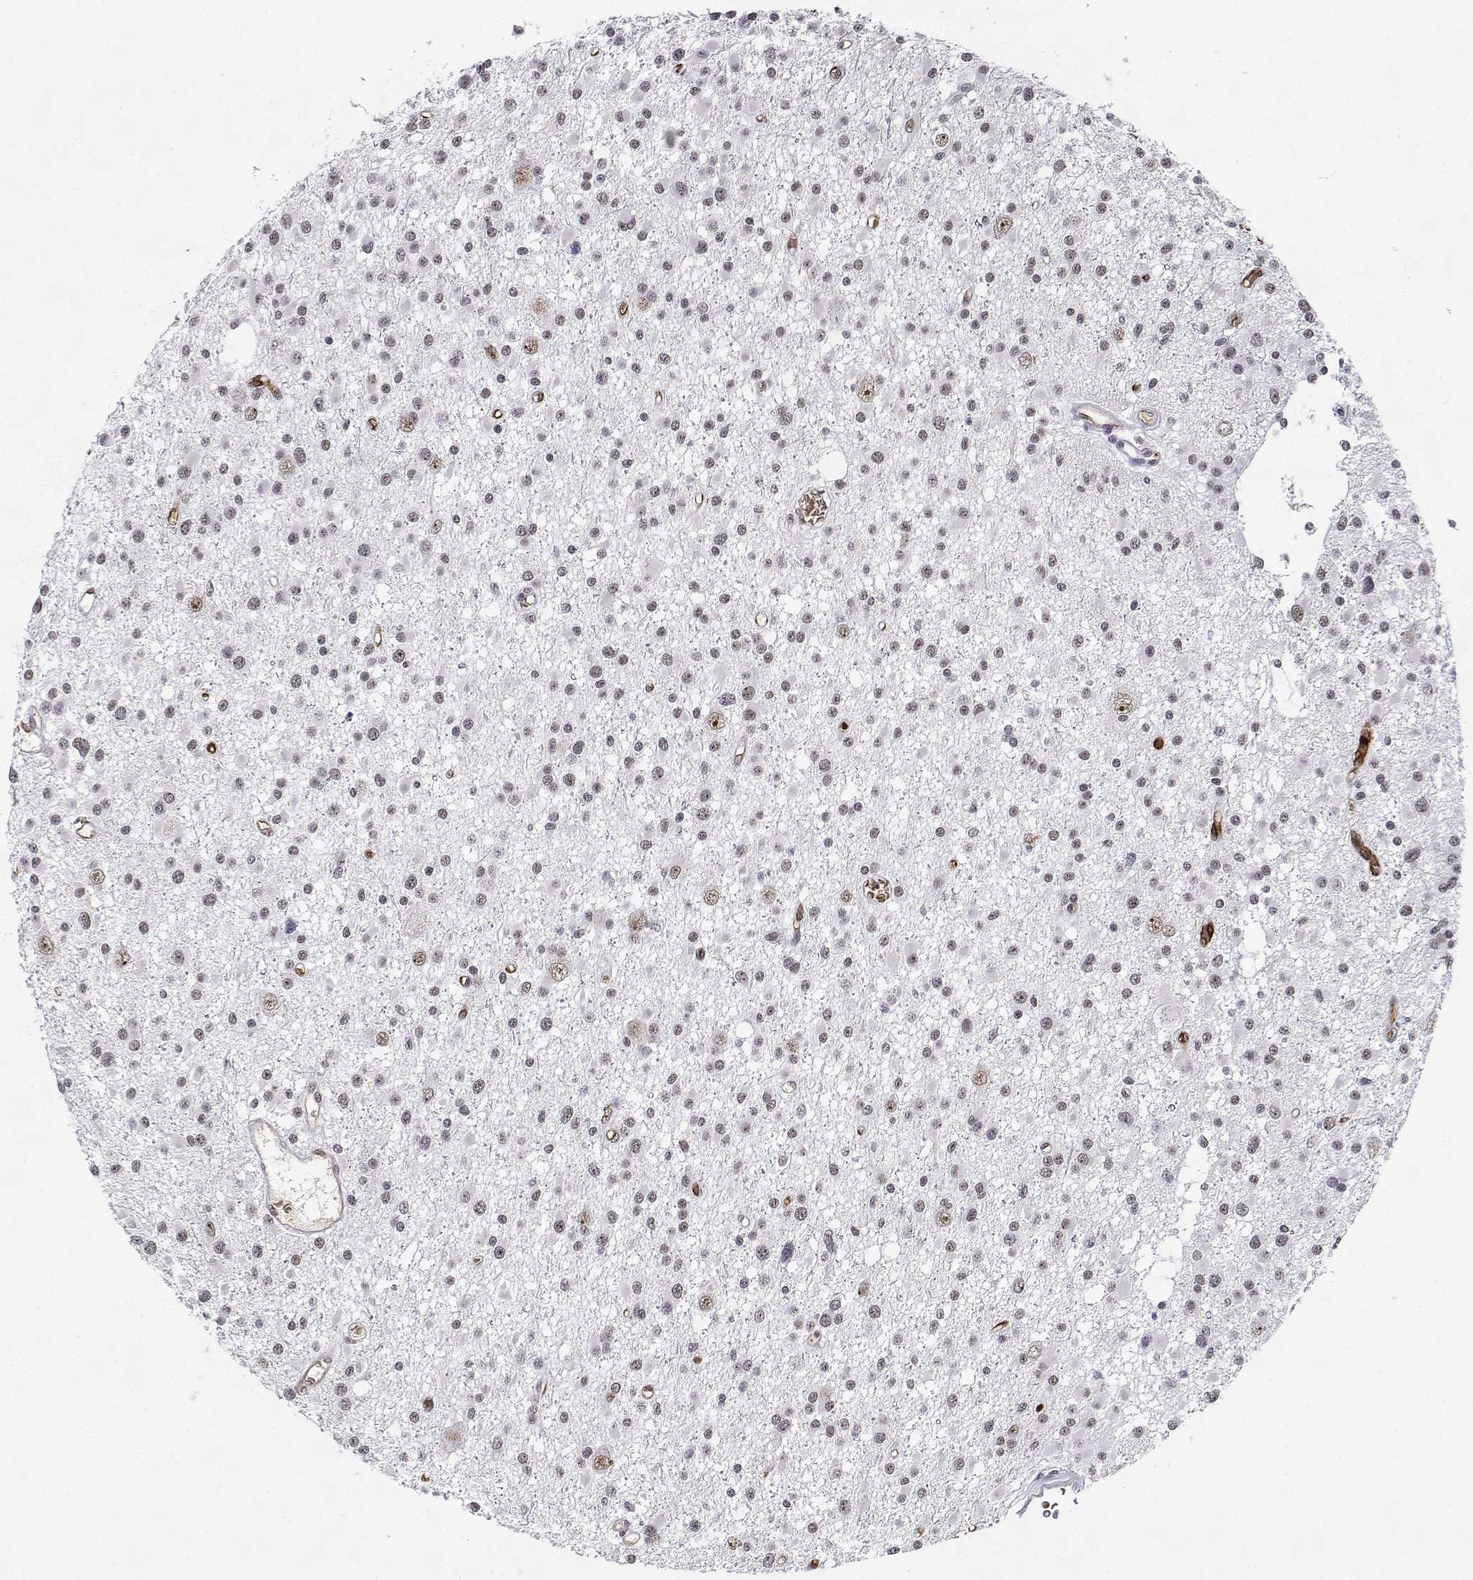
{"staining": {"intensity": "moderate", "quantity": "25%-75%", "location": "nuclear"}, "tissue": "glioma", "cell_type": "Tumor cells", "image_type": "cancer", "snomed": [{"axis": "morphology", "description": "Glioma, malignant, High grade"}, {"axis": "topography", "description": "Brain"}], "caption": "Immunohistochemistry of human glioma reveals medium levels of moderate nuclear staining in about 25%-75% of tumor cells. (brown staining indicates protein expression, while blue staining denotes nuclei).", "gene": "ADAR", "patient": {"sex": "male", "age": 54}}